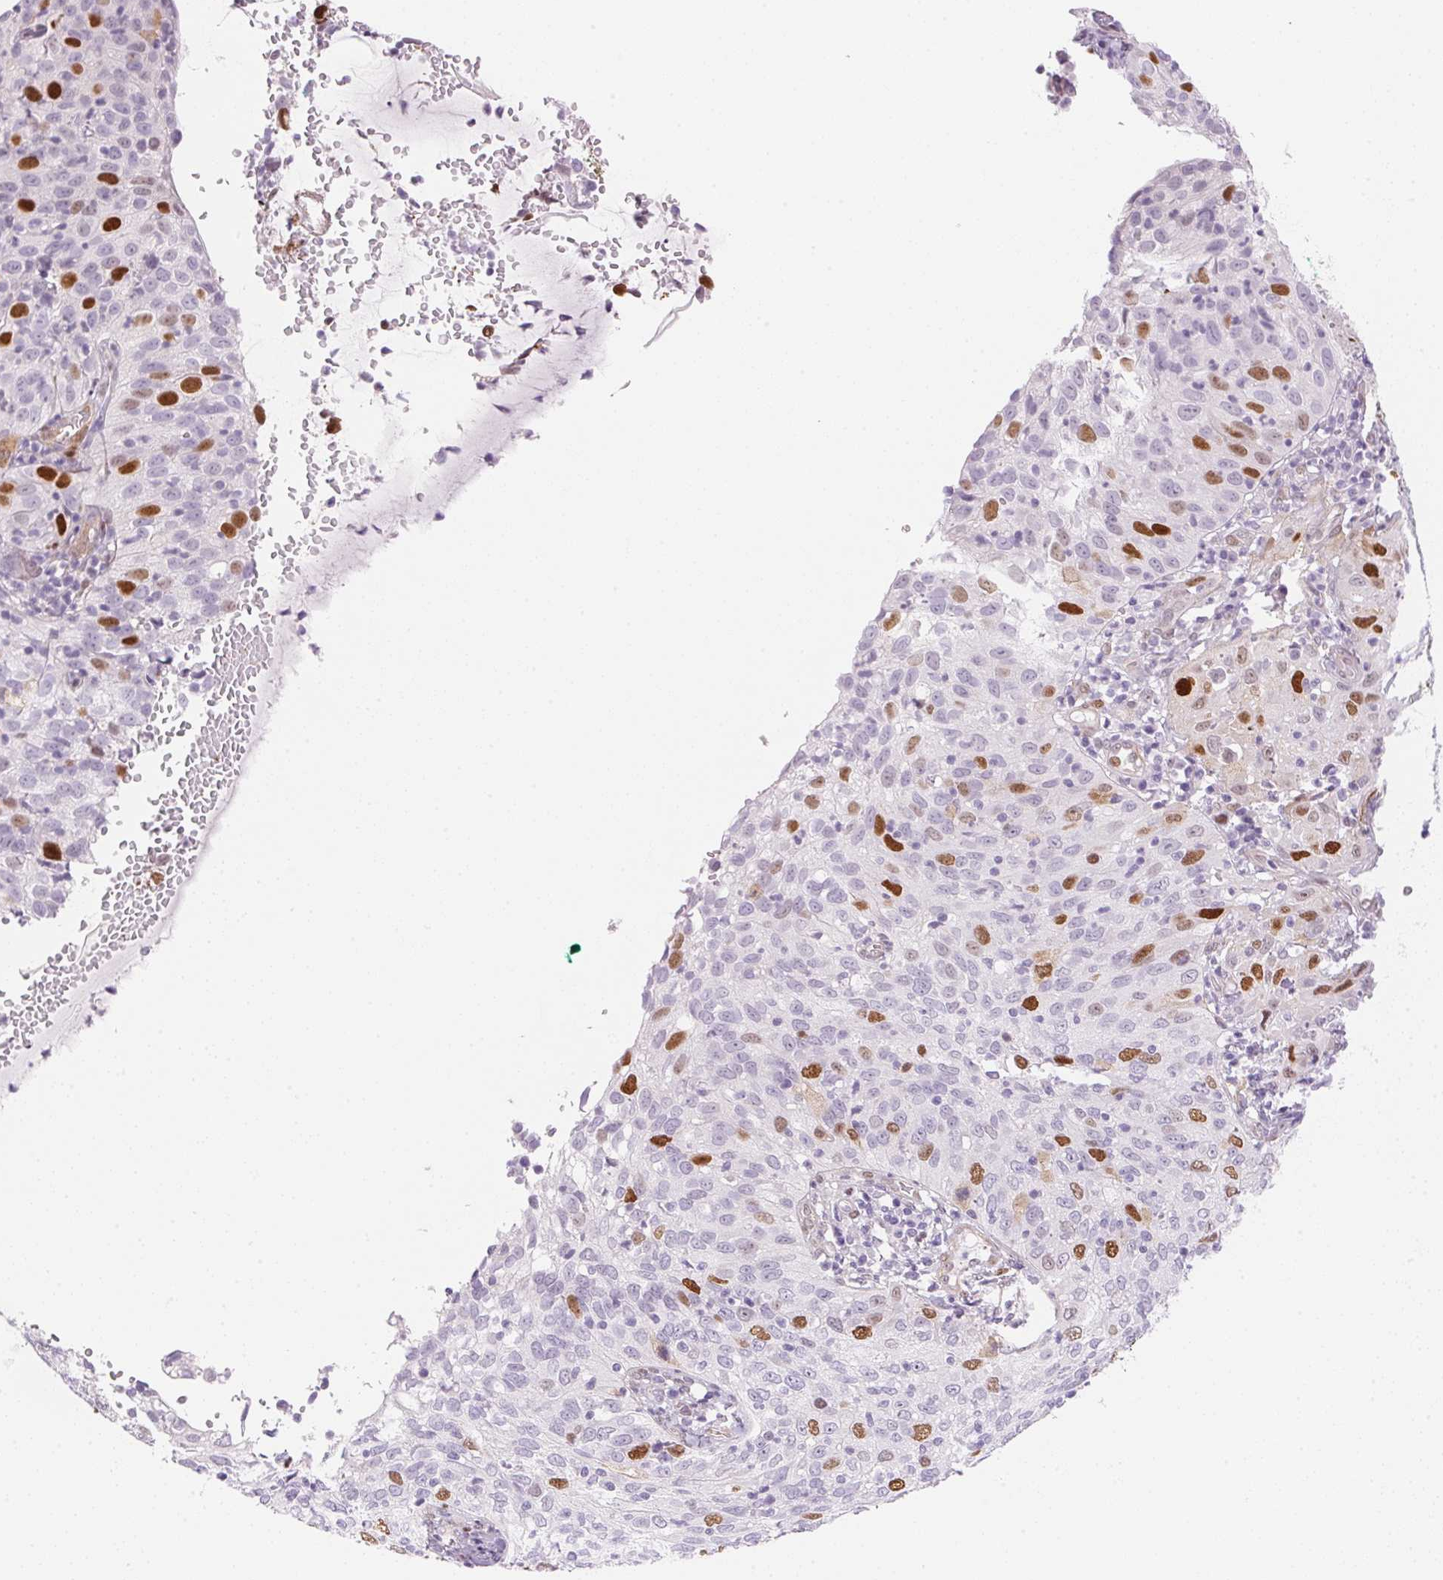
{"staining": {"intensity": "strong", "quantity": "<25%", "location": "nuclear"}, "tissue": "cervical cancer", "cell_type": "Tumor cells", "image_type": "cancer", "snomed": [{"axis": "morphology", "description": "Squamous cell carcinoma, NOS"}, {"axis": "topography", "description": "Cervix"}], "caption": "Strong nuclear protein staining is appreciated in approximately <25% of tumor cells in squamous cell carcinoma (cervical).", "gene": "SMTN", "patient": {"sex": "female", "age": 52}}